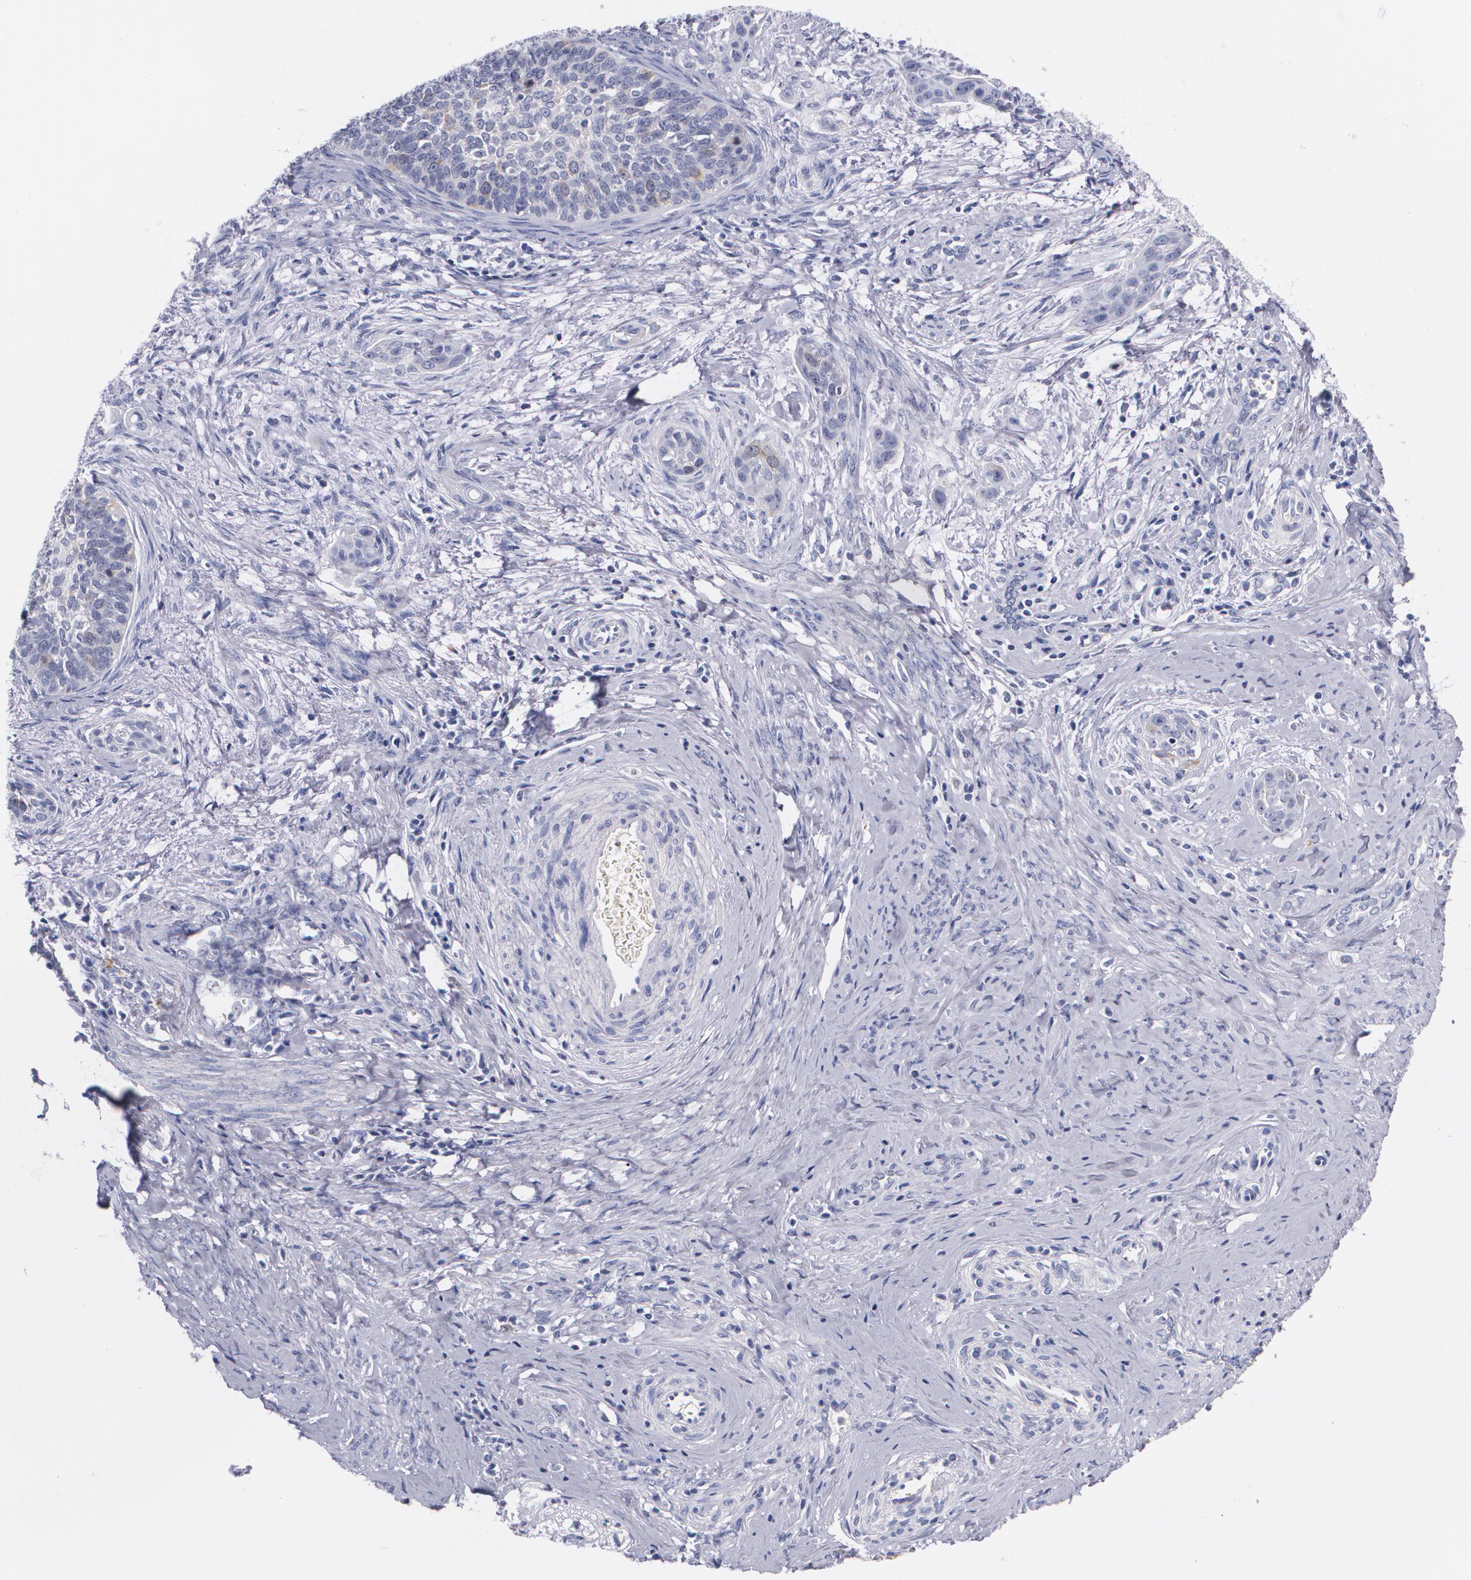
{"staining": {"intensity": "moderate", "quantity": "<25%", "location": "cytoplasmic/membranous"}, "tissue": "cervical cancer", "cell_type": "Tumor cells", "image_type": "cancer", "snomed": [{"axis": "morphology", "description": "Squamous cell carcinoma, NOS"}, {"axis": "topography", "description": "Cervix"}], "caption": "Immunohistochemical staining of human cervical squamous cell carcinoma shows moderate cytoplasmic/membranous protein staining in approximately <25% of tumor cells.", "gene": "HMMR", "patient": {"sex": "female", "age": 33}}